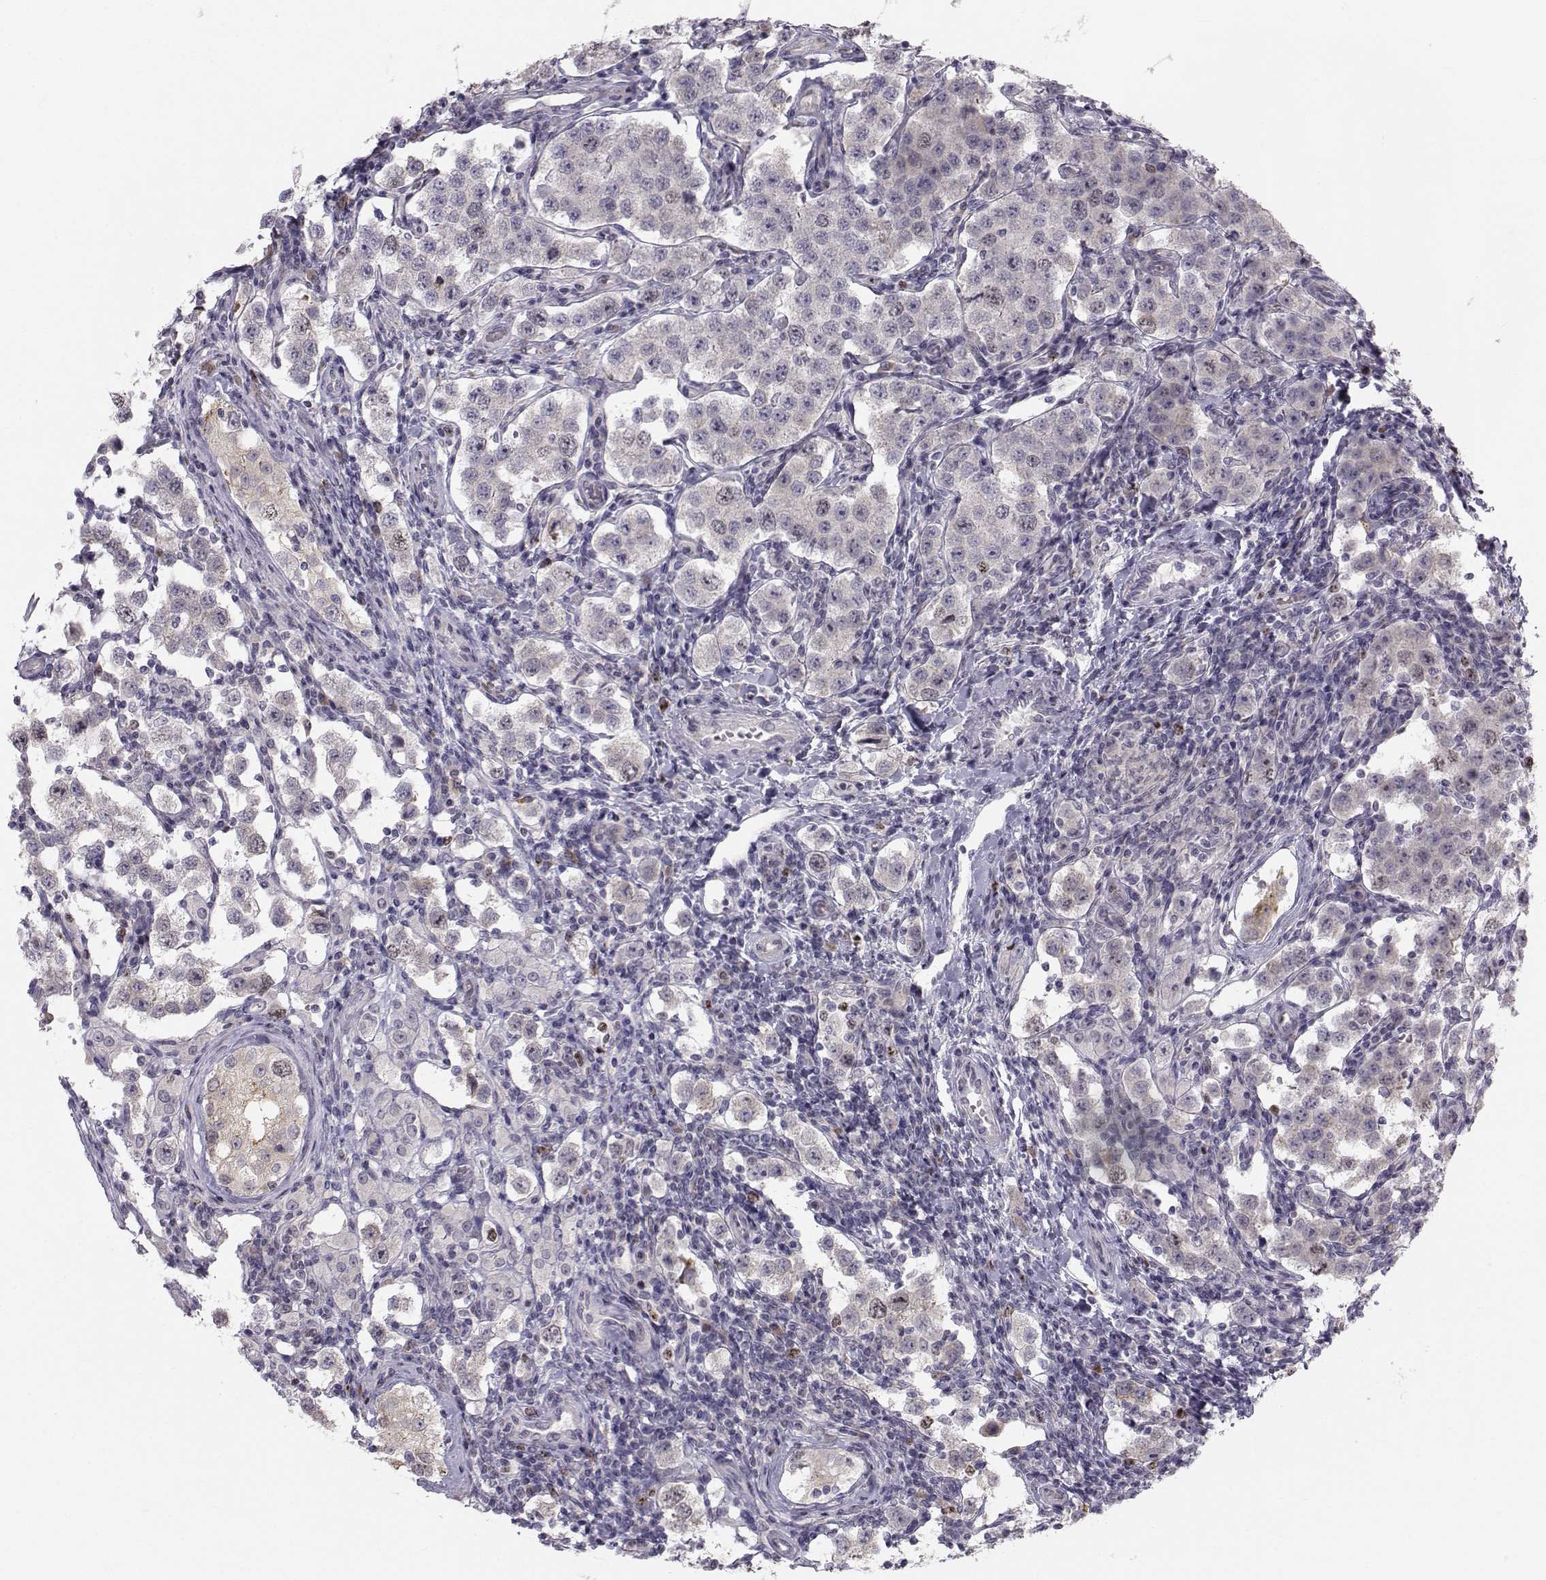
{"staining": {"intensity": "negative", "quantity": "none", "location": "none"}, "tissue": "testis cancer", "cell_type": "Tumor cells", "image_type": "cancer", "snomed": [{"axis": "morphology", "description": "Seminoma, NOS"}, {"axis": "topography", "description": "Testis"}], "caption": "This micrograph is of testis cancer stained with IHC to label a protein in brown with the nuclei are counter-stained blue. There is no expression in tumor cells.", "gene": "LRP8", "patient": {"sex": "male", "age": 37}}